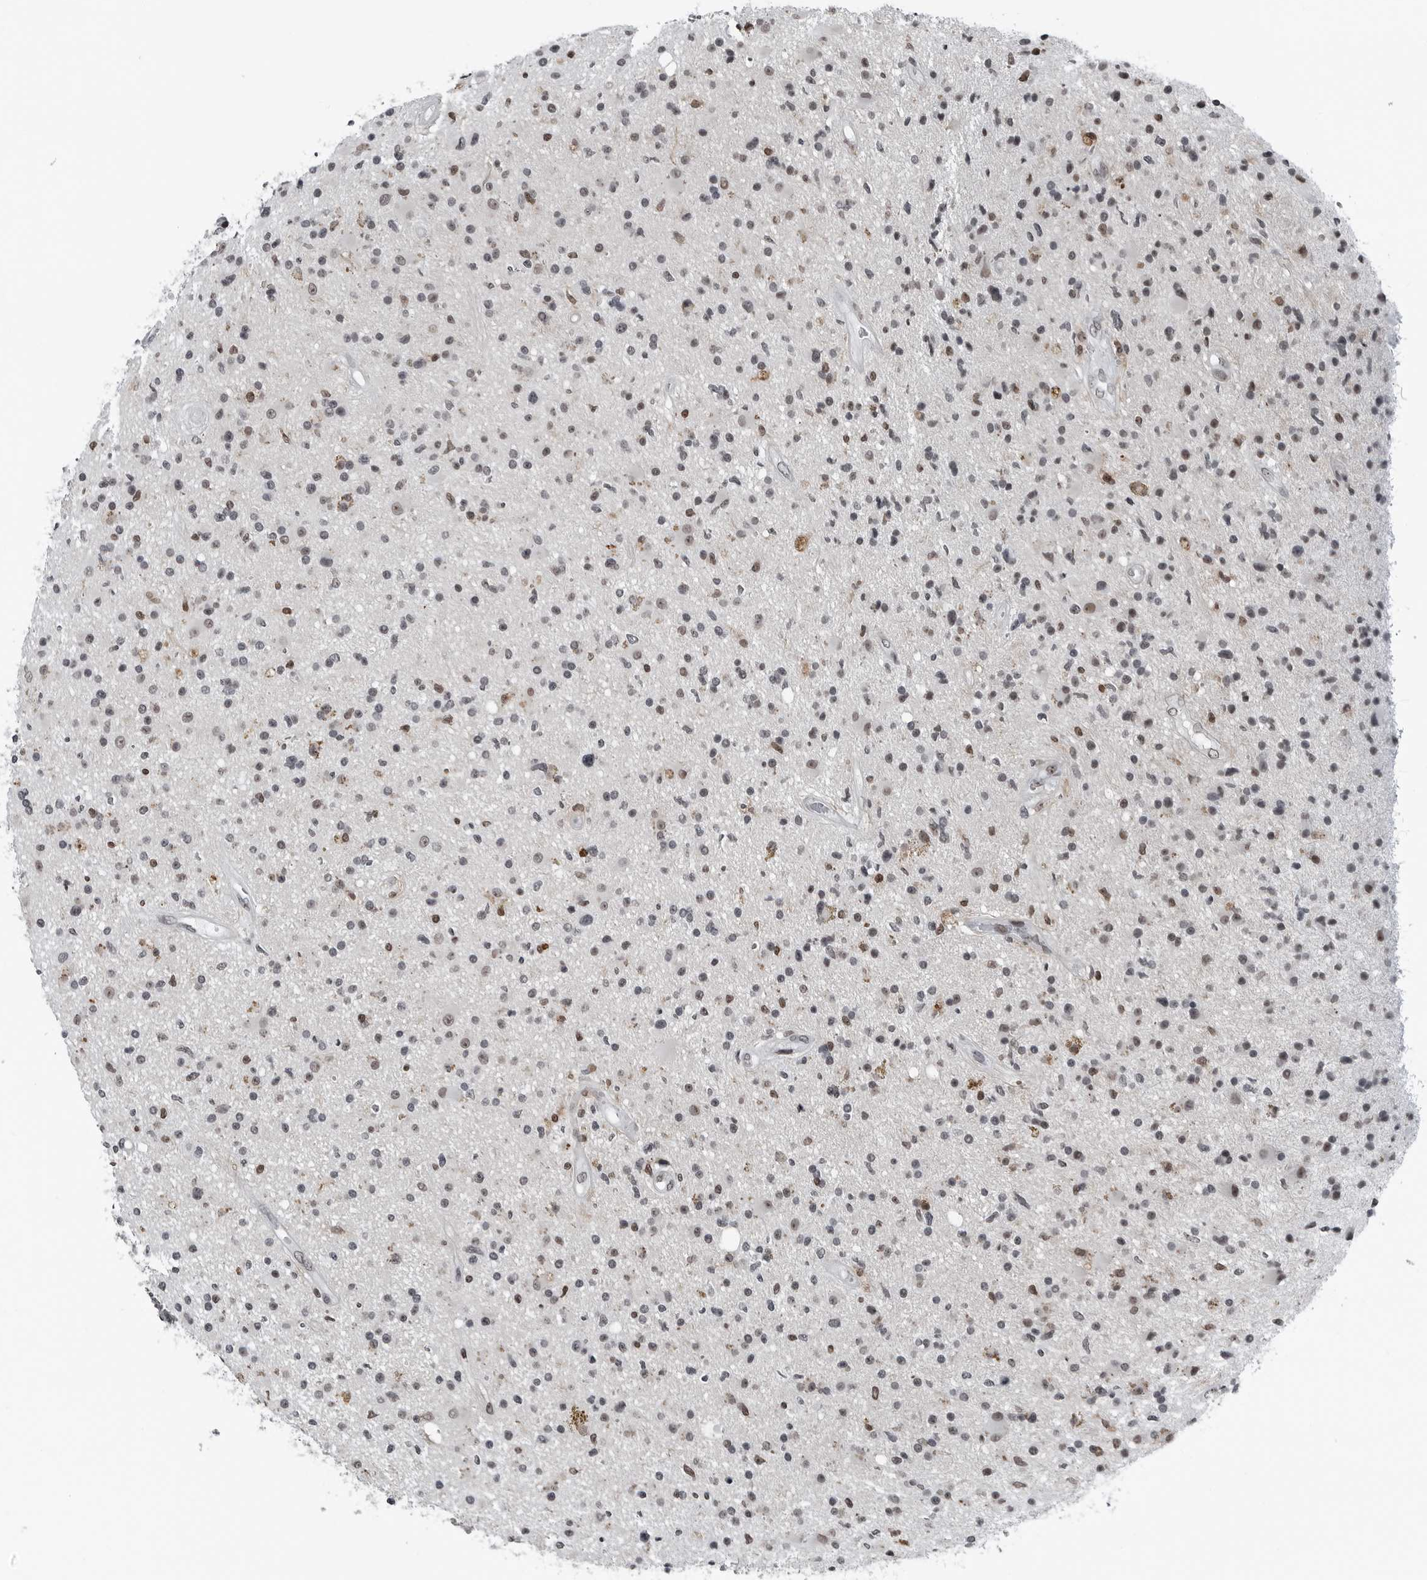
{"staining": {"intensity": "moderate", "quantity": "<25%", "location": "nuclear"}, "tissue": "glioma", "cell_type": "Tumor cells", "image_type": "cancer", "snomed": [{"axis": "morphology", "description": "Glioma, malignant, High grade"}, {"axis": "topography", "description": "Brain"}], "caption": "Protein positivity by immunohistochemistry demonstrates moderate nuclear expression in approximately <25% of tumor cells in malignant glioma (high-grade).", "gene": "AKR1A1", "patient": {"sex": "male", "age": 33}}